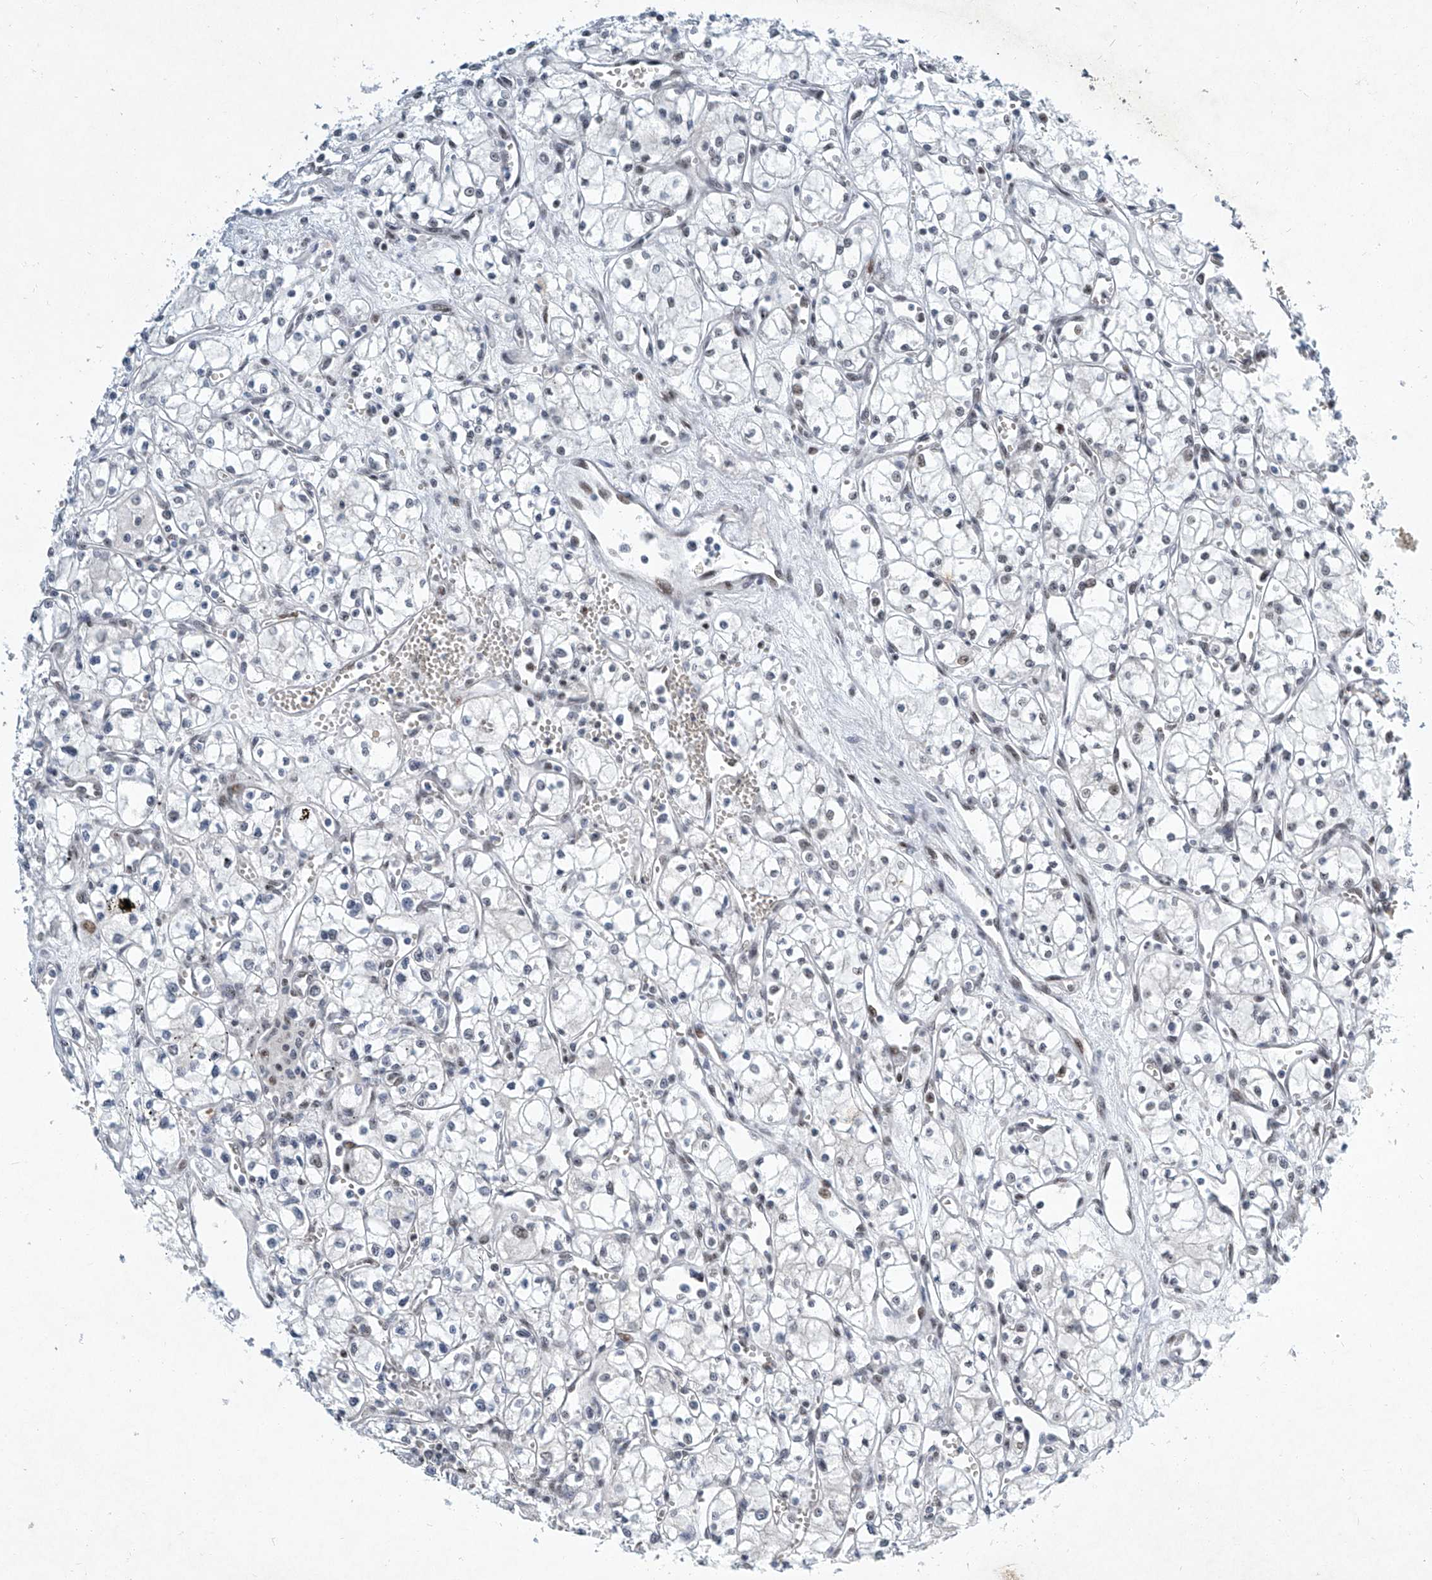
{"staining": {"intensity": "negative", "quantity": "none", "location": "none"}, "tissue": "renal cancer", "cell_type": "Tumor cells", "image_type": "cancer", "snomed": [{"axis": "morphology", "description": "Adenocarcinoma, NOS"}, {"axis": "topography", "description": "Kidney"}], "caption": "High magnification brightfield microscopy of renal cancer stained with DAB (brown) and counterstained with hematoxylin (blue): tumor cells show no significant positivity.", "gene": "TFDP1", "patient": {"sex": "male", "age": 59}}